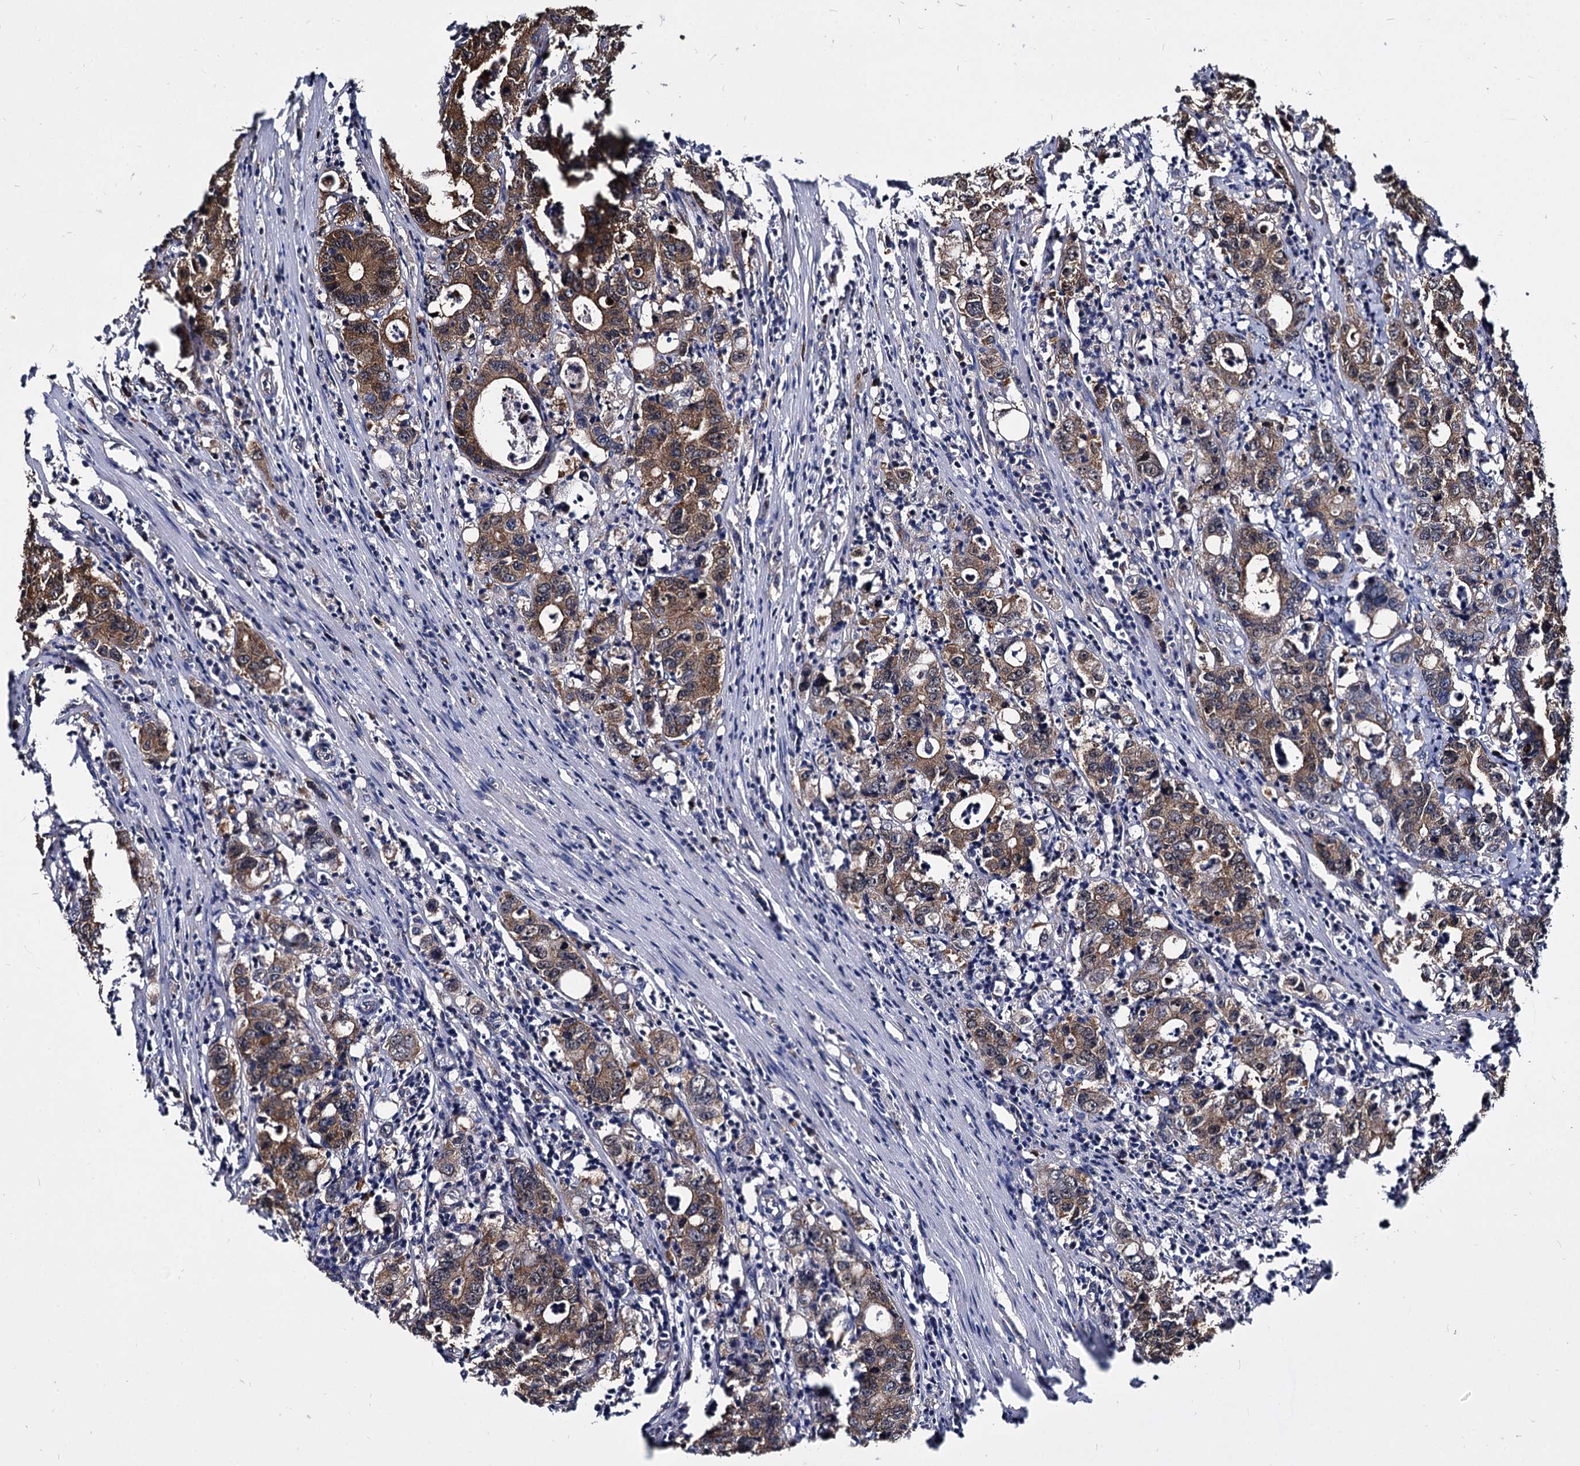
{"staining": {"intensity": "moderate", "quantity": ">75%", "location": "cytoplasmic/membranous"}, "tissue": "colorectal cancer", "cell_type": "Tumor cells", "image_type": "cancer", "snomed": [{"axis": "morphology", "description": "Adenocarcinoma, NOS"}, {"axis": "topography", "description": "Colon"}], "caption": "IHC photomicrograph of neoplastic tissue: human colorectal cancer stained using immunohistochemistry (IHC) reveals medium levels of moderate protein expression localized specifically in the cytoplasmic/membranous of tumor cells, appearing as a cytoplasmic/membranous brown color.", "gene": "NME1", "patient": {"sex": "female", "age": 75}}